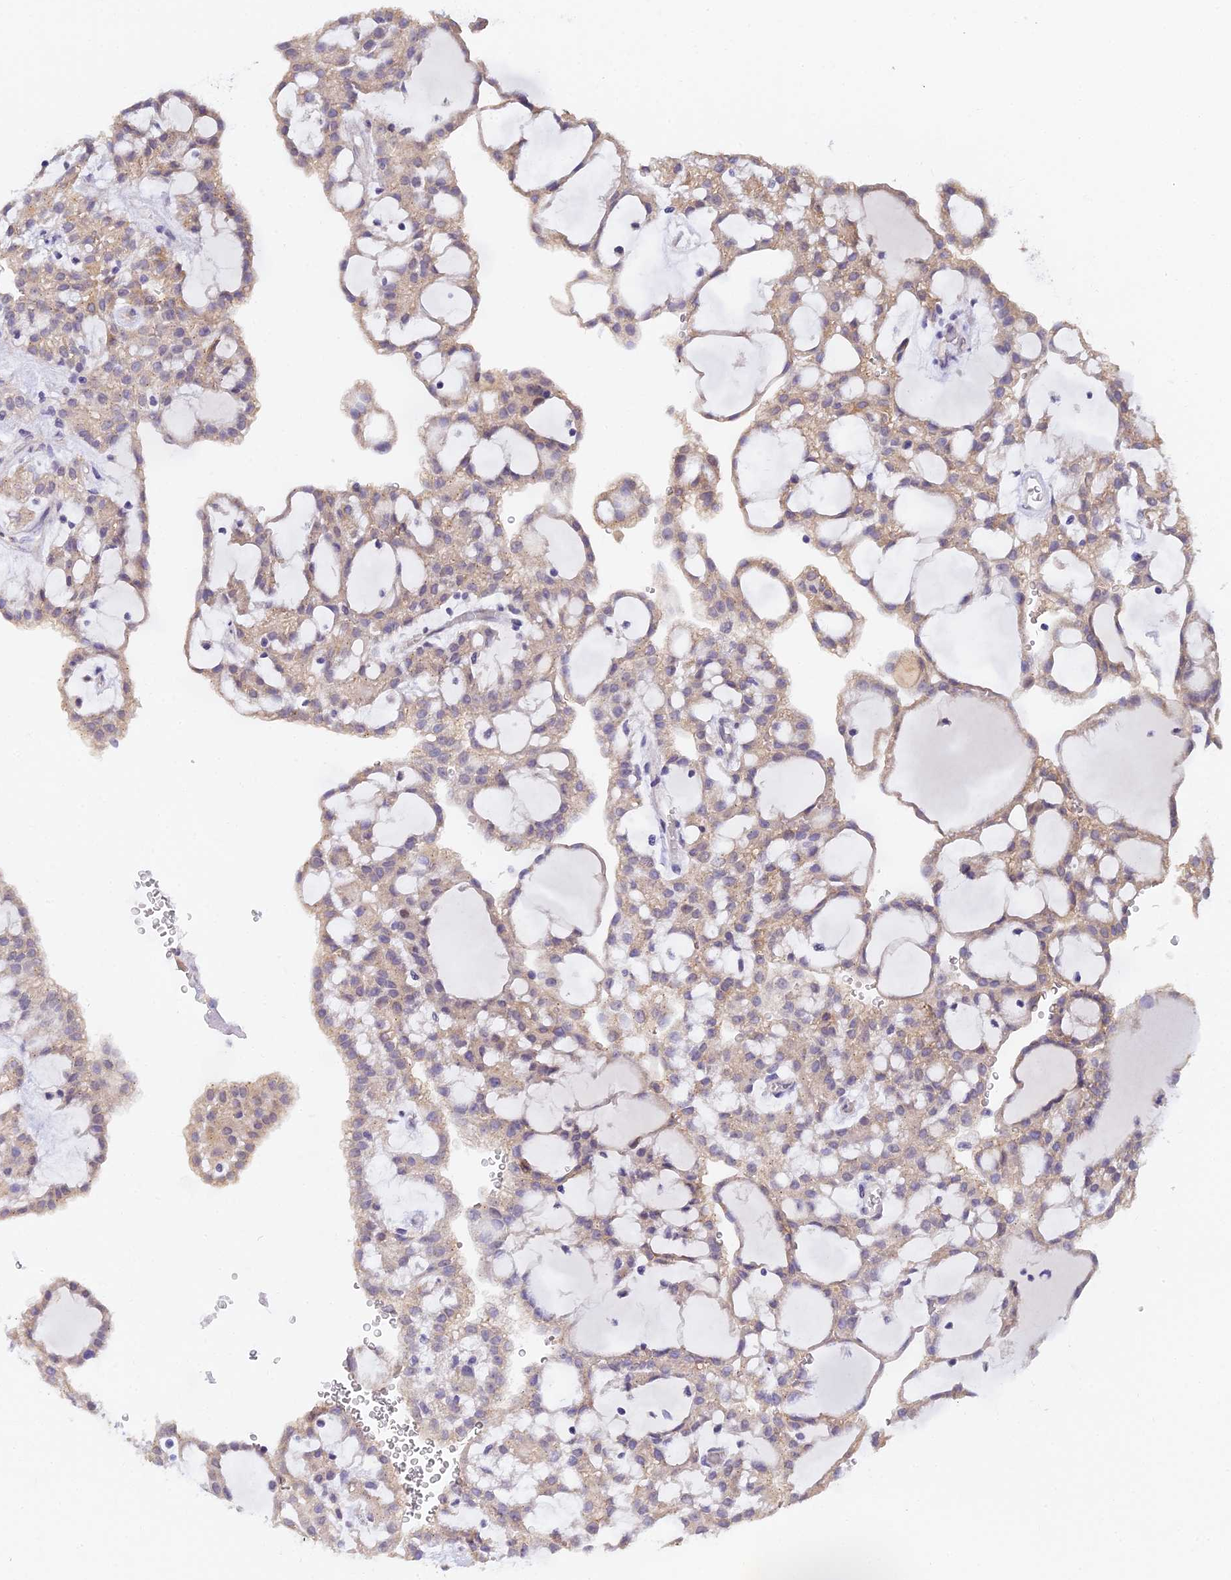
{"staining": {"intensity": "weak", "quantity": ">75%", "location": "cytoplasmic/membranous"}, "tissue": "renal cancer", "cell_type": "Tumor cells", "image_type": "cancer", "snomed": [{"axis": "morphology", "description": "Adenocarcinoma, NOS"}, {"axis": "topography", "description": "Kidney"}], "caption": "Immunohistochemical staining of human renal adenocarcinoma shows low levels of weak cytoplasmic/membranous protein staining in about >75% of tumor cells.", "gene": "HOXB1", "patient": {"sex": "male", "age": 63}}